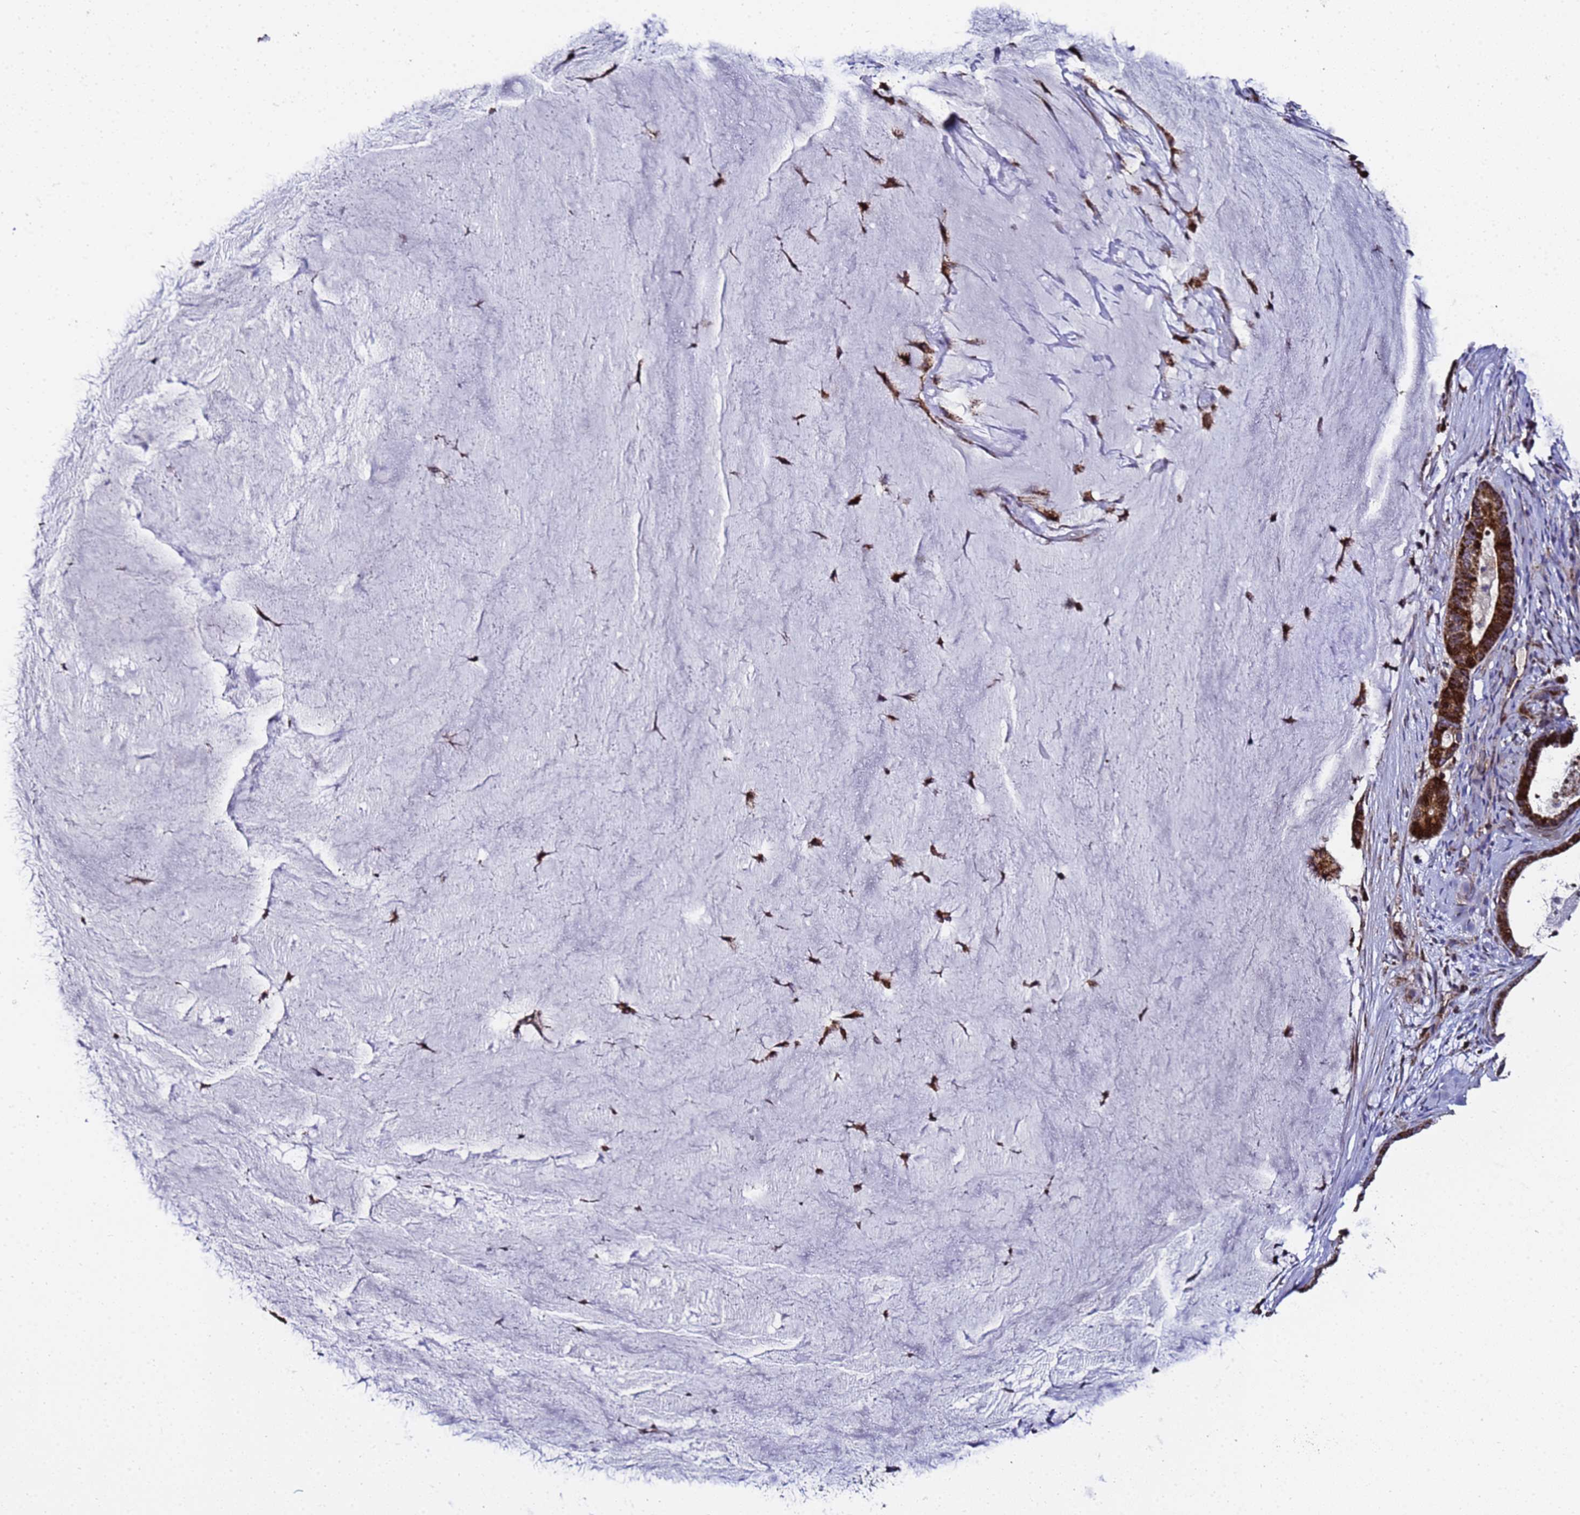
{"staining": {"intensity": "strong", "quantity": ">75%", "location": "cytoplasmic/membranous"}, "tissue": "ovarian cancer", "cell_type": "Tumor cells", "image_type": "cancer", "snomed": [{"axis": "morphology", "description": "Cystadenocarcinoma, mucinous, NOS"}, {"axis": "topography", "description": "Ovary"}], "caption": "About >75% of tumor cells in human mucinous cystadenocarcinoma (ovarian) demonstrate strong cytoplasmic/membranous protein positivity as visualized by brown immunohistochemical staining.", "gene": "MRPS12", "patient": {"sex": "female", "age": 61}}